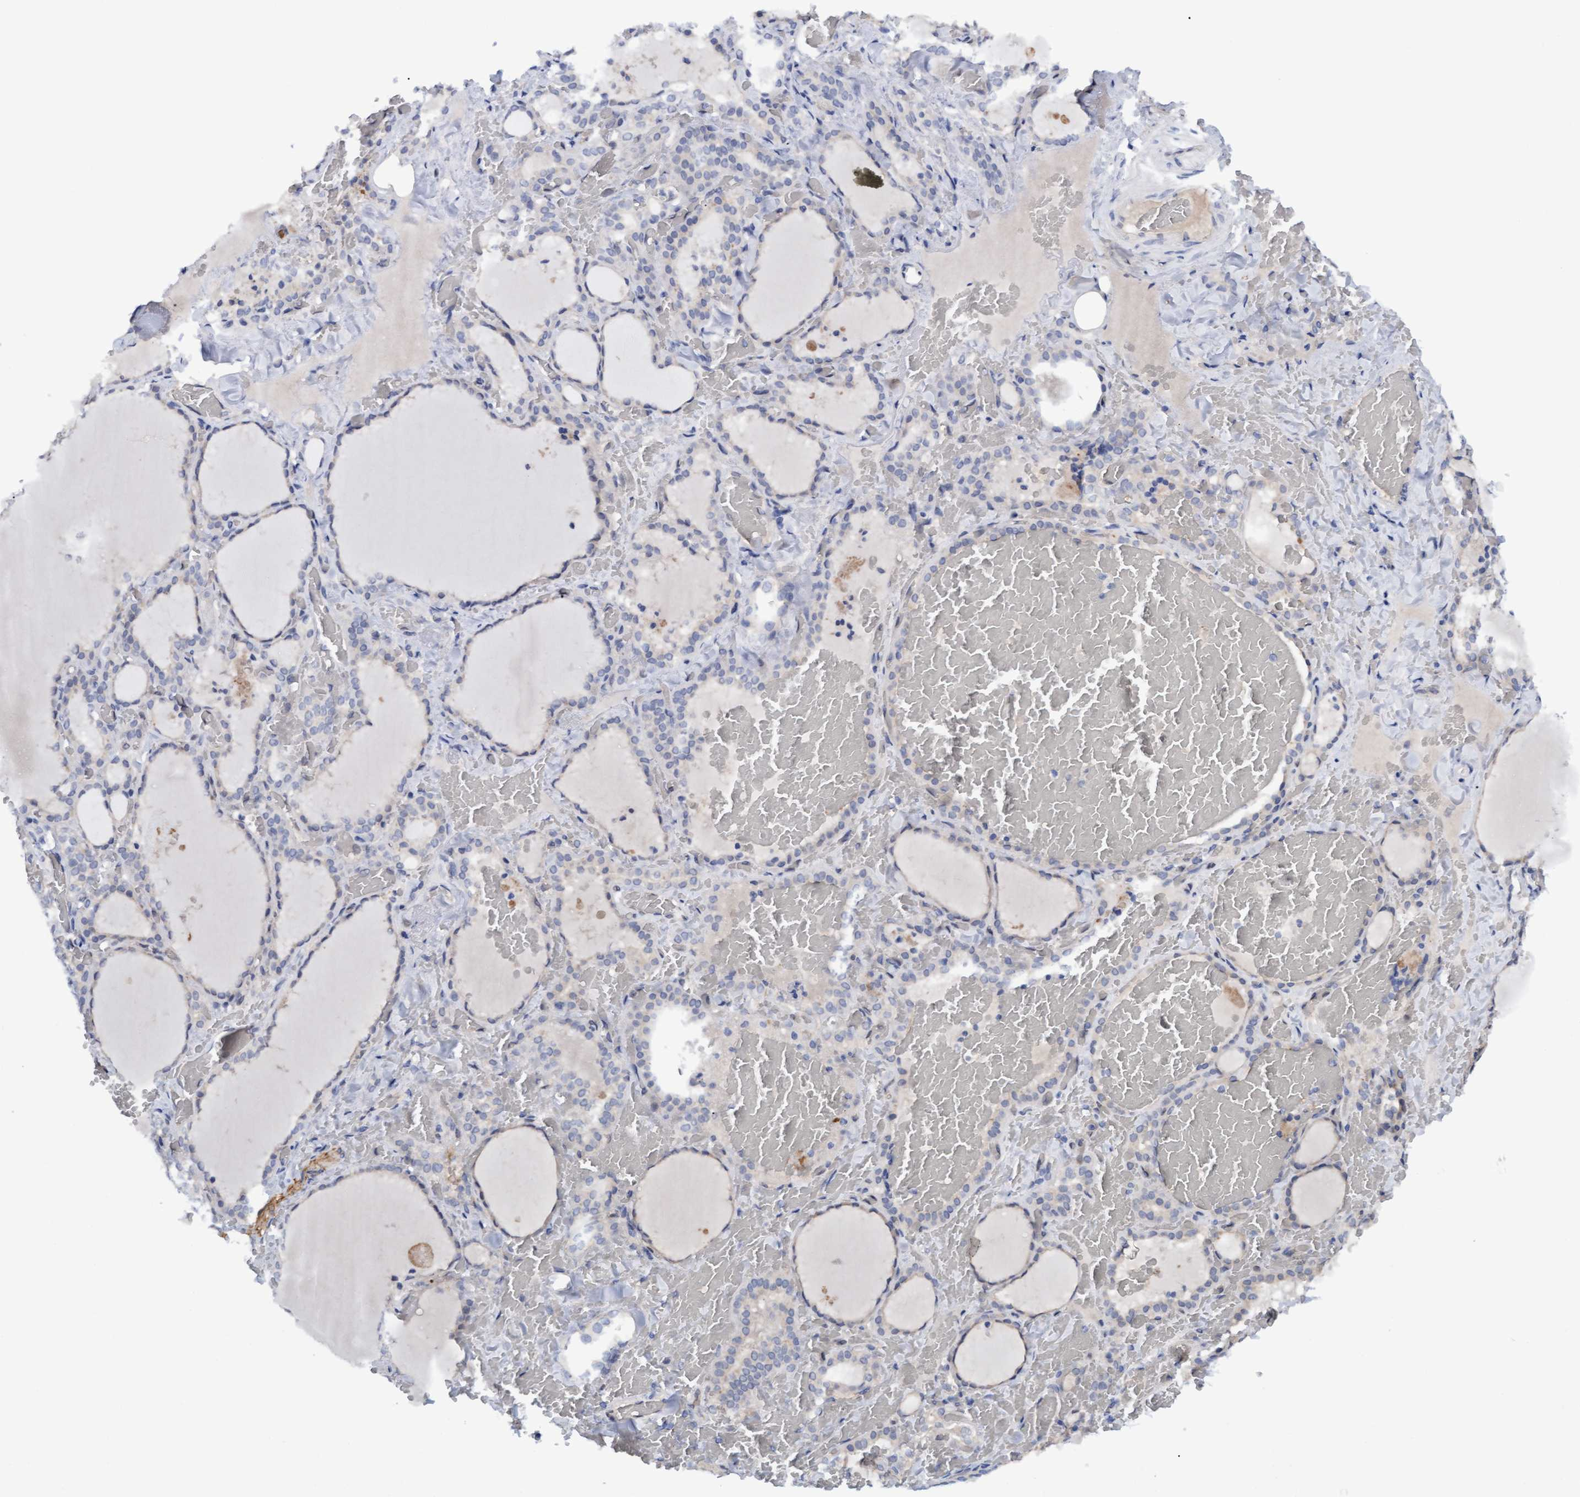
{"staining": {"intensity": "negative", "quantity": "none", "location": "none"}, "tissue": "thyroid gland", "cell_type": "Glandular cells", "image_type": "normal", "snomed": [{"axis": "morphology", "description": "Normal tissue, NOS"}, {"axis": "topography", "description": "Thyroid gland"}], "caption": "Human thyroid gland stained for a protein using immunohistochemistry (IHC) exhibits no positivity in glandular cells.", "gene": "STXBP1", "patient": {"sex": "female", "age": 22}}